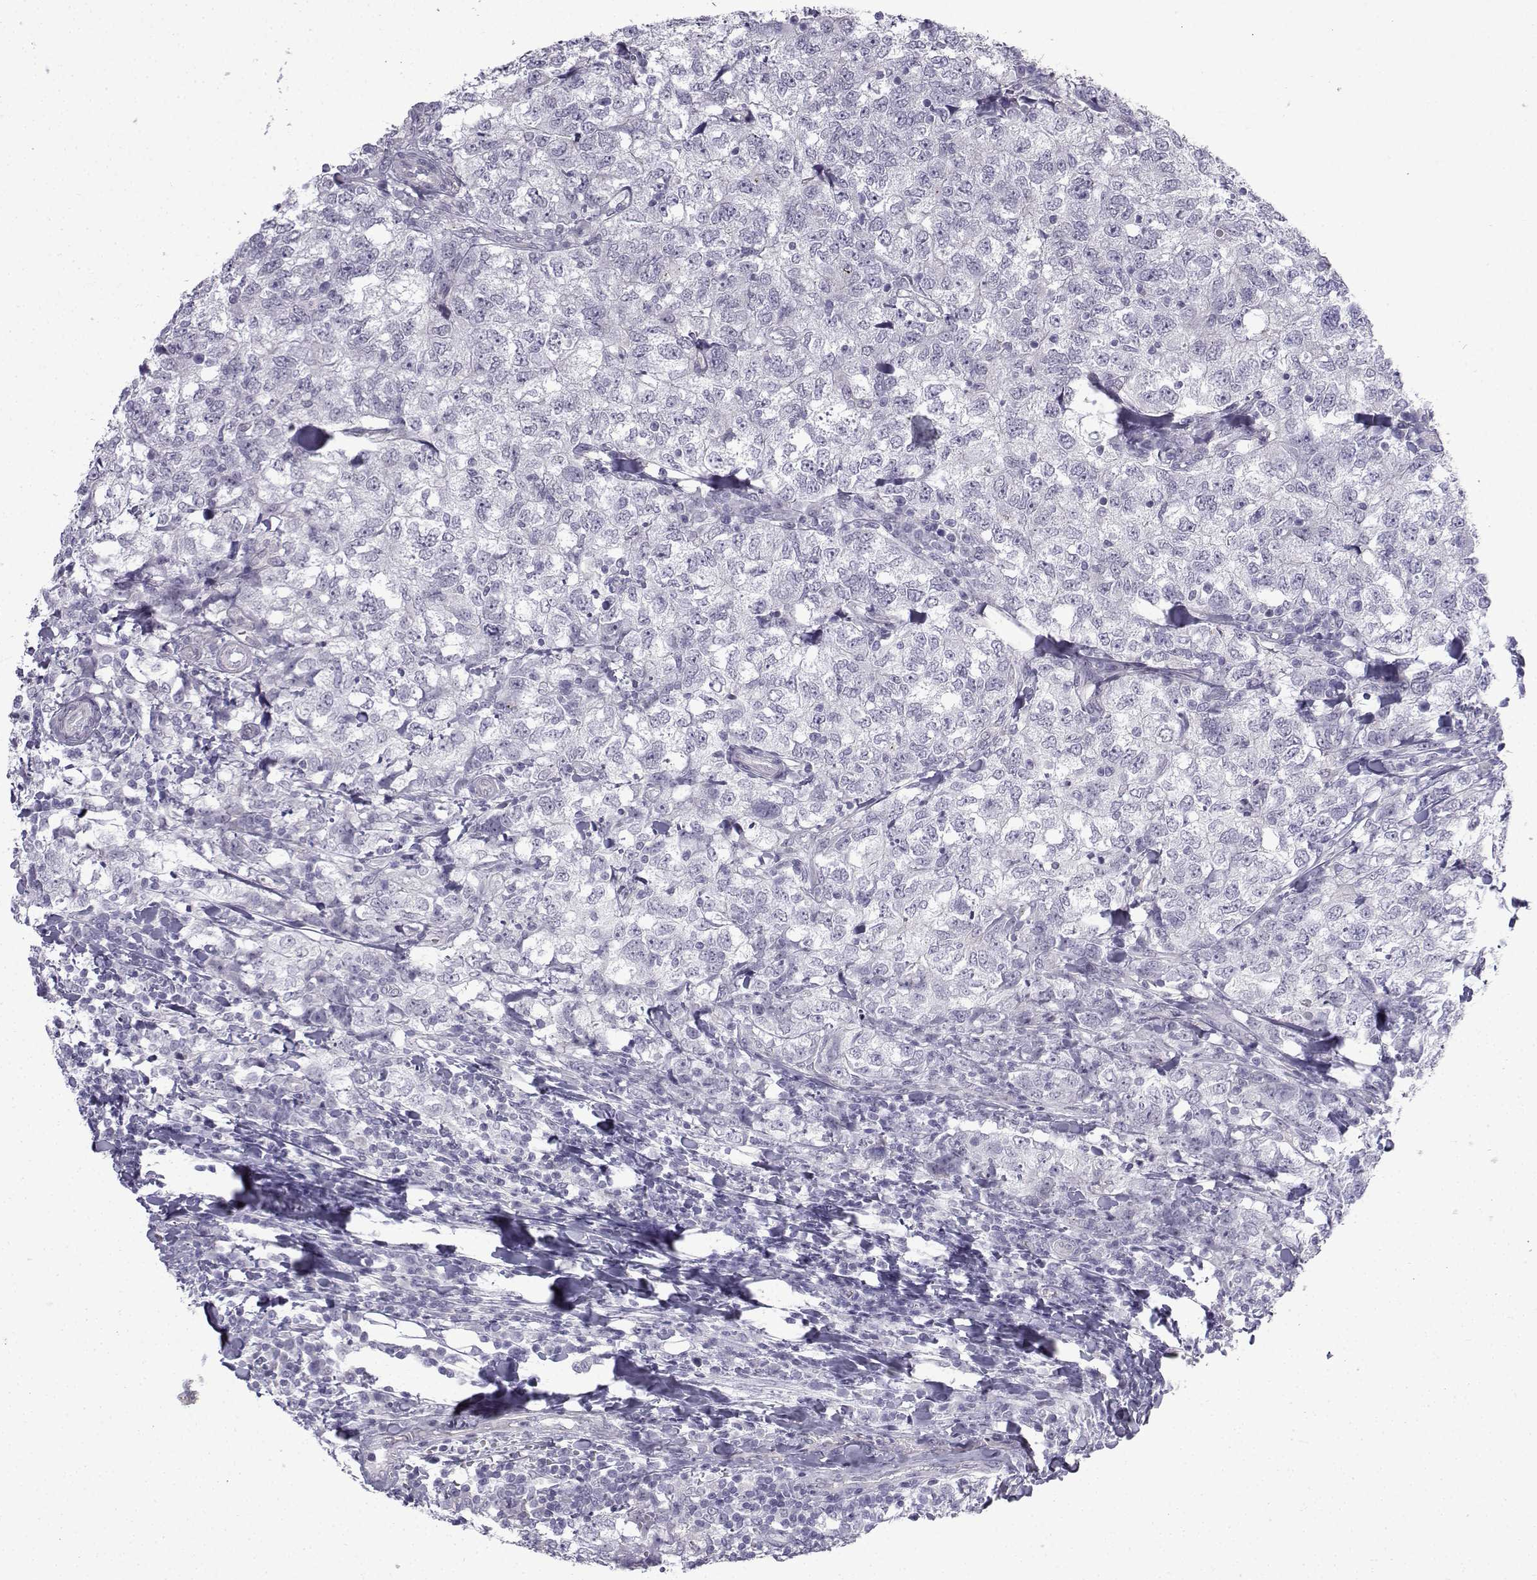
{"staining": {"intensity": "negative", "quantity": "none", "location": "none"}, "tissue": "breast cancer", "cell_type": "Tumor cells", "image_type": "cancer", "snomed": [{"axis": "morphology", "description": "Duct carcinoma"}, {"axis": "topography", "description": "Breast"}], "caption": "Immunohistochemical staining of human breast cancer (intraductal carcinoma) exhibits no significant expression in tumor cells.", "gene": "CFAP53", "patient": {"sex": "female", "age": 30}}